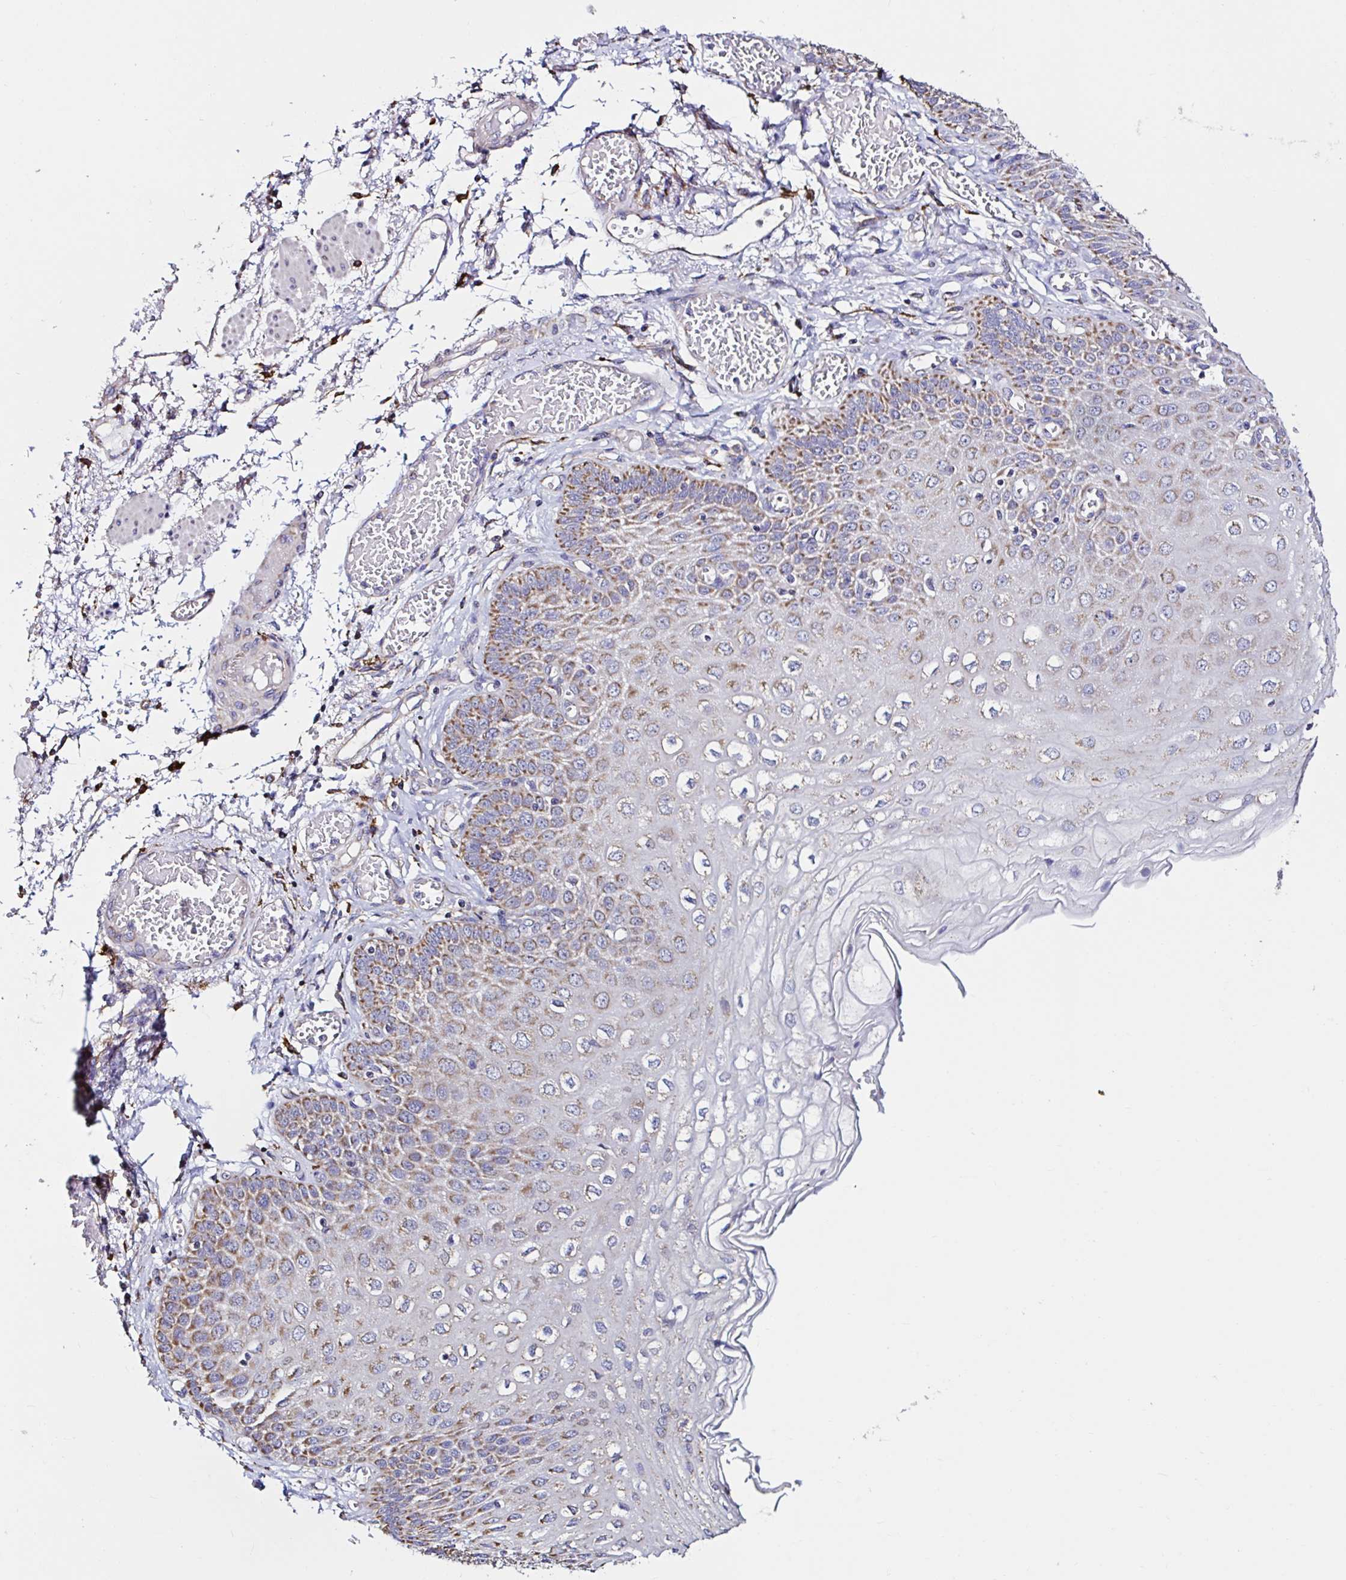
{"staining": {"intensity": "moderate", "quantity": "25%-75%", "location": "cytoplasmic/membranous"}, "tissue": "esophagus", "cell_type": "Squamous epithelial cells", "image_type": "normal", "snomed": [{"axis": "morphology", "description": "Normal tissue, NOS"}, {"axis": "morphology", "description": "Adenocarcinoma, NOS"}, {"axis": "topography", "description": "Esophagus"}], "caption": "Benign esophagus was stained to show a protein in brown. There is medium levels of moderate cytoplasmic/membranous staining in approximately 25%-75% of squamous epithelial cells. (DAB IHC, brown staining for protein, blue staining for nuclei).", "gene": "MSR1", "patient": {"sex": "male", "age": 81}}